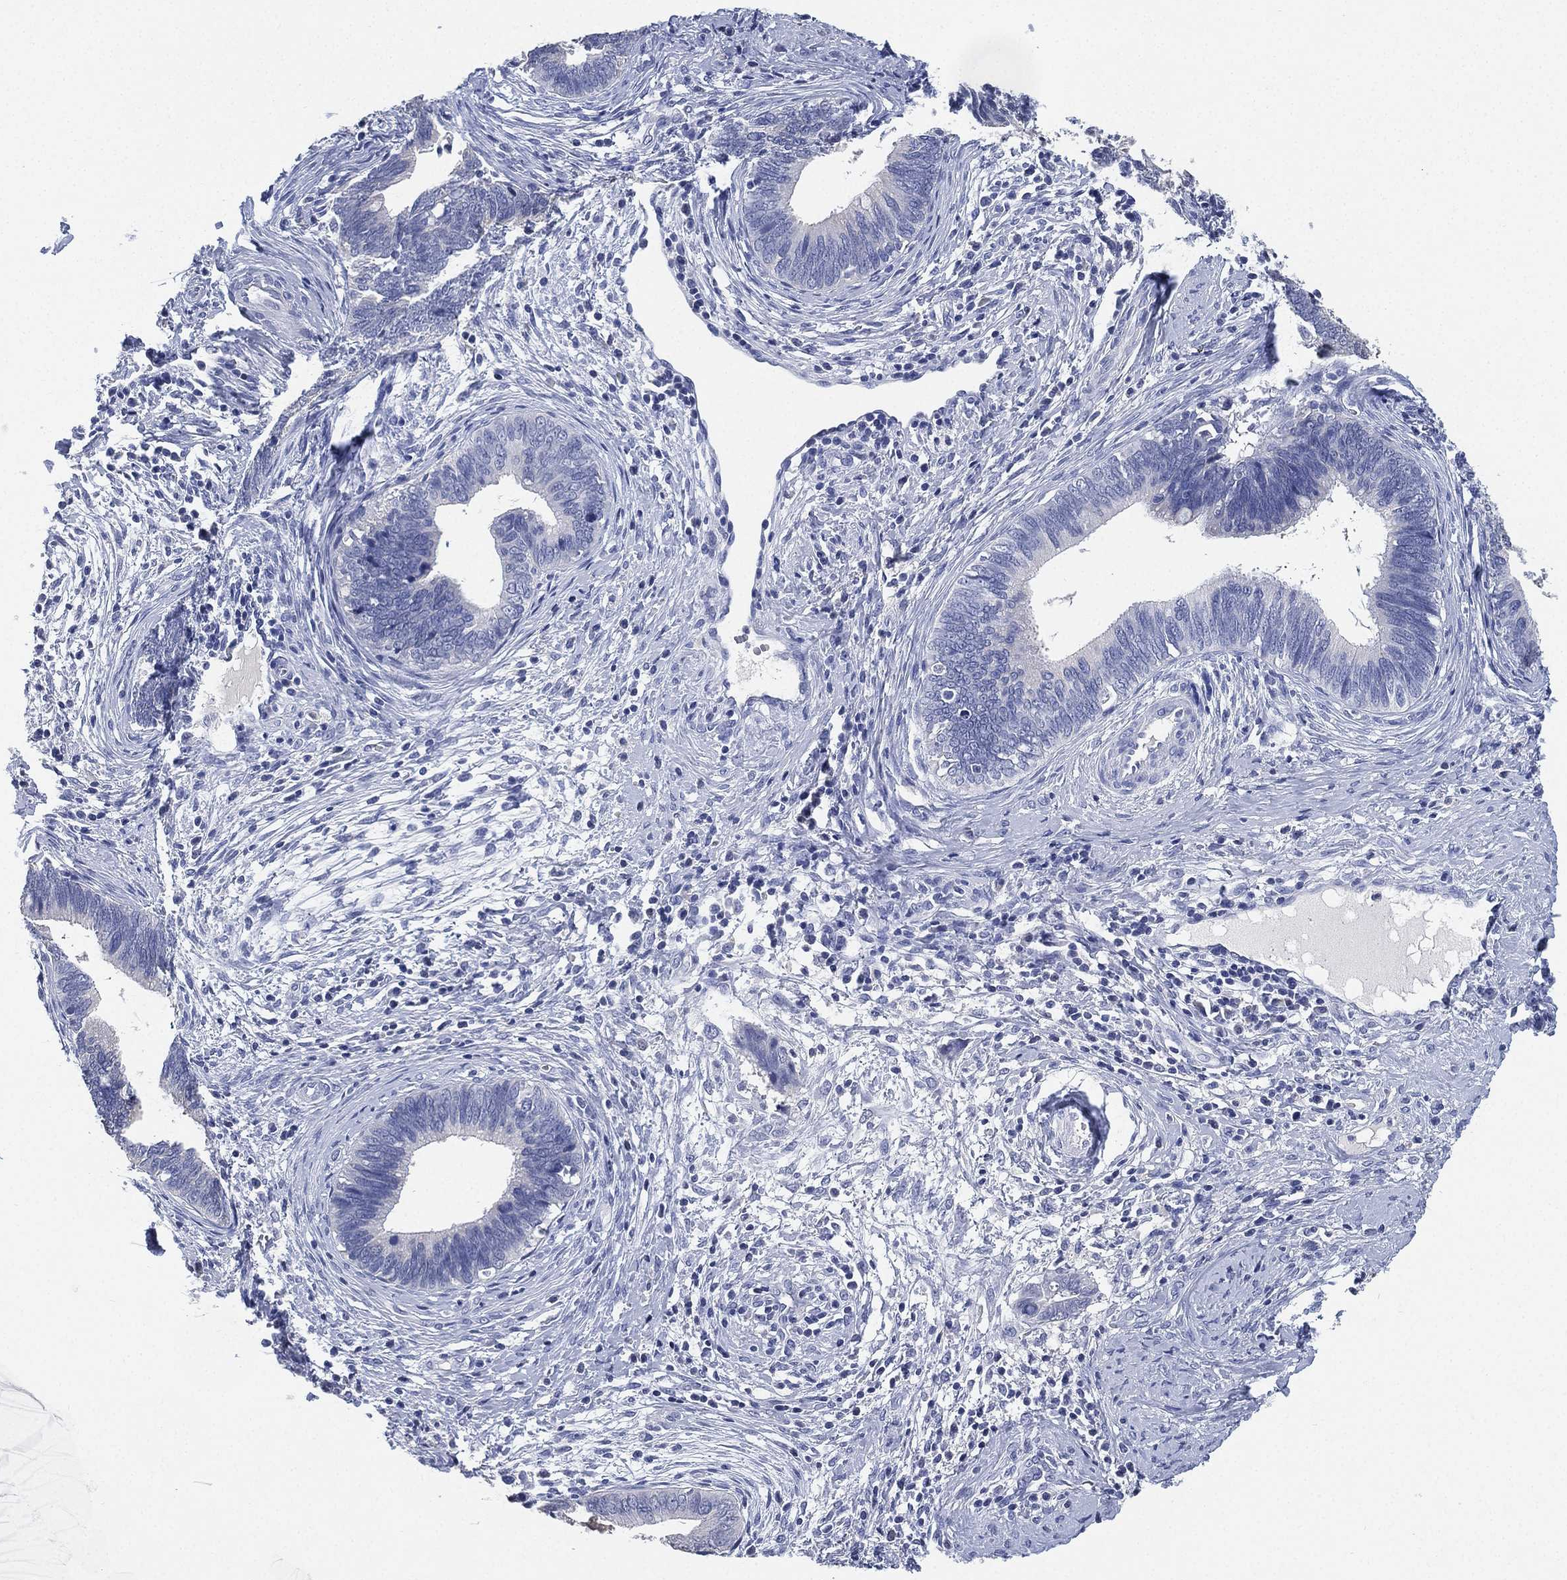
{"staining": {"intensity": "negative", "quantity": "none", "location": "none"}, "tissue": "cervical cancer", "cell_type": "Tumor cells", "image_type": "cancer", "snomed": [{"axis": "morphology", "description": "Adenocarcinoma, NOS"}, {"axis": "topography", "description": "Cervix"}], "caption": "An image of human adenocarcinoma (cervical) is negative for staining in tumor cells. The staining was performed using DAB (3,3'-diaminobenzidine) to visualize the protein expression in brown, while the nuclei were stained in blue with hematoxylin (Magnification: 20x).", "gene": "IYD", "patient": {"sex": "female", "age": 42}}